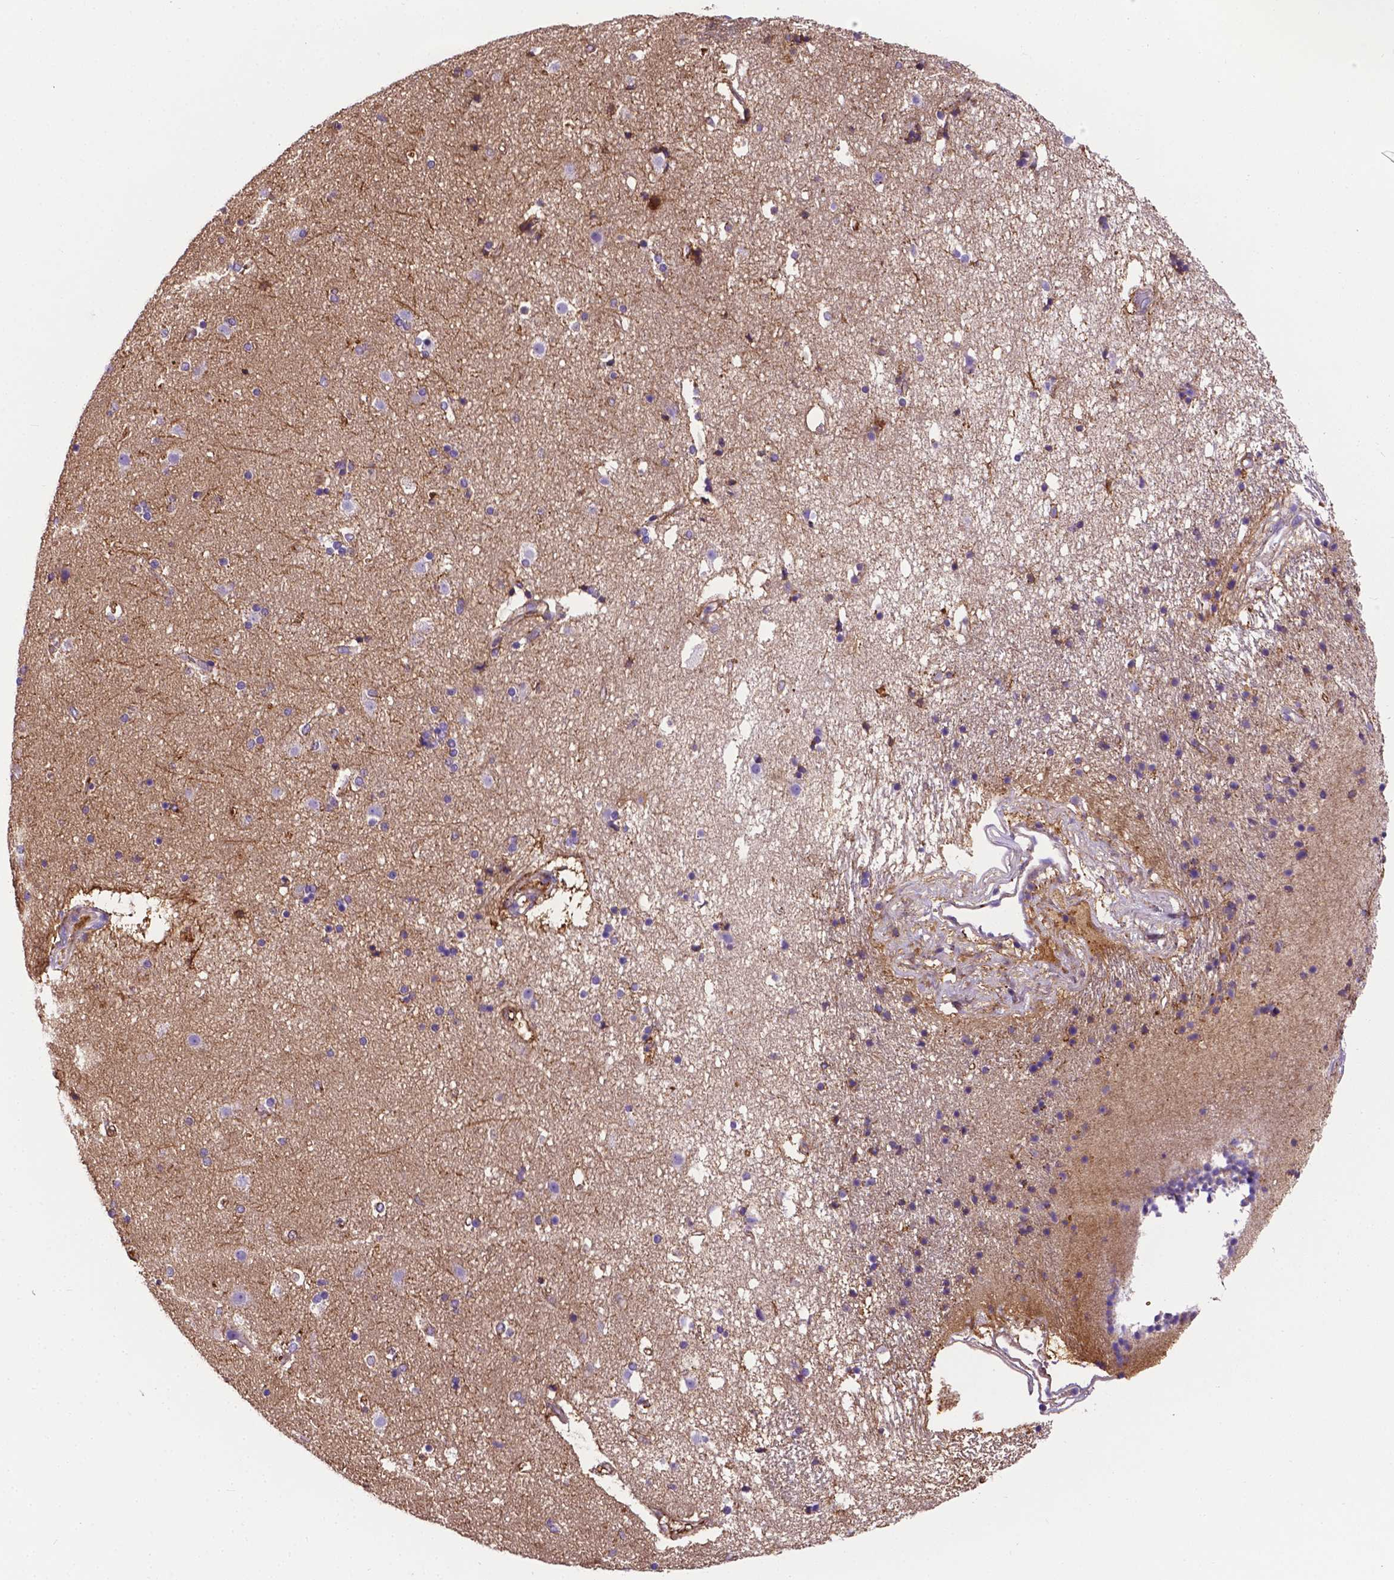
{"staining": {"intensity": "weak", "quantity": "<25%", "location": "cytoplasmic/membranous"}, "tissue": "caudate", "cell_type": "Glial cells", "image_type": "normal", "snomed": [{"axis": "morphology", "description": "Normal tissue, NOS"}, {"axis": "topography", "description": "Lateral ventricle wall"}], "caption": "A micrograph of caudate stained for a protein displays no brown staining in glial cells. Brightfield microscopy of IHC stained with DAB (brown) and hematoxylin (blue), captured at high magnification.", "gene": "APOE", "patient": {"sex": "female", "age": 71}}